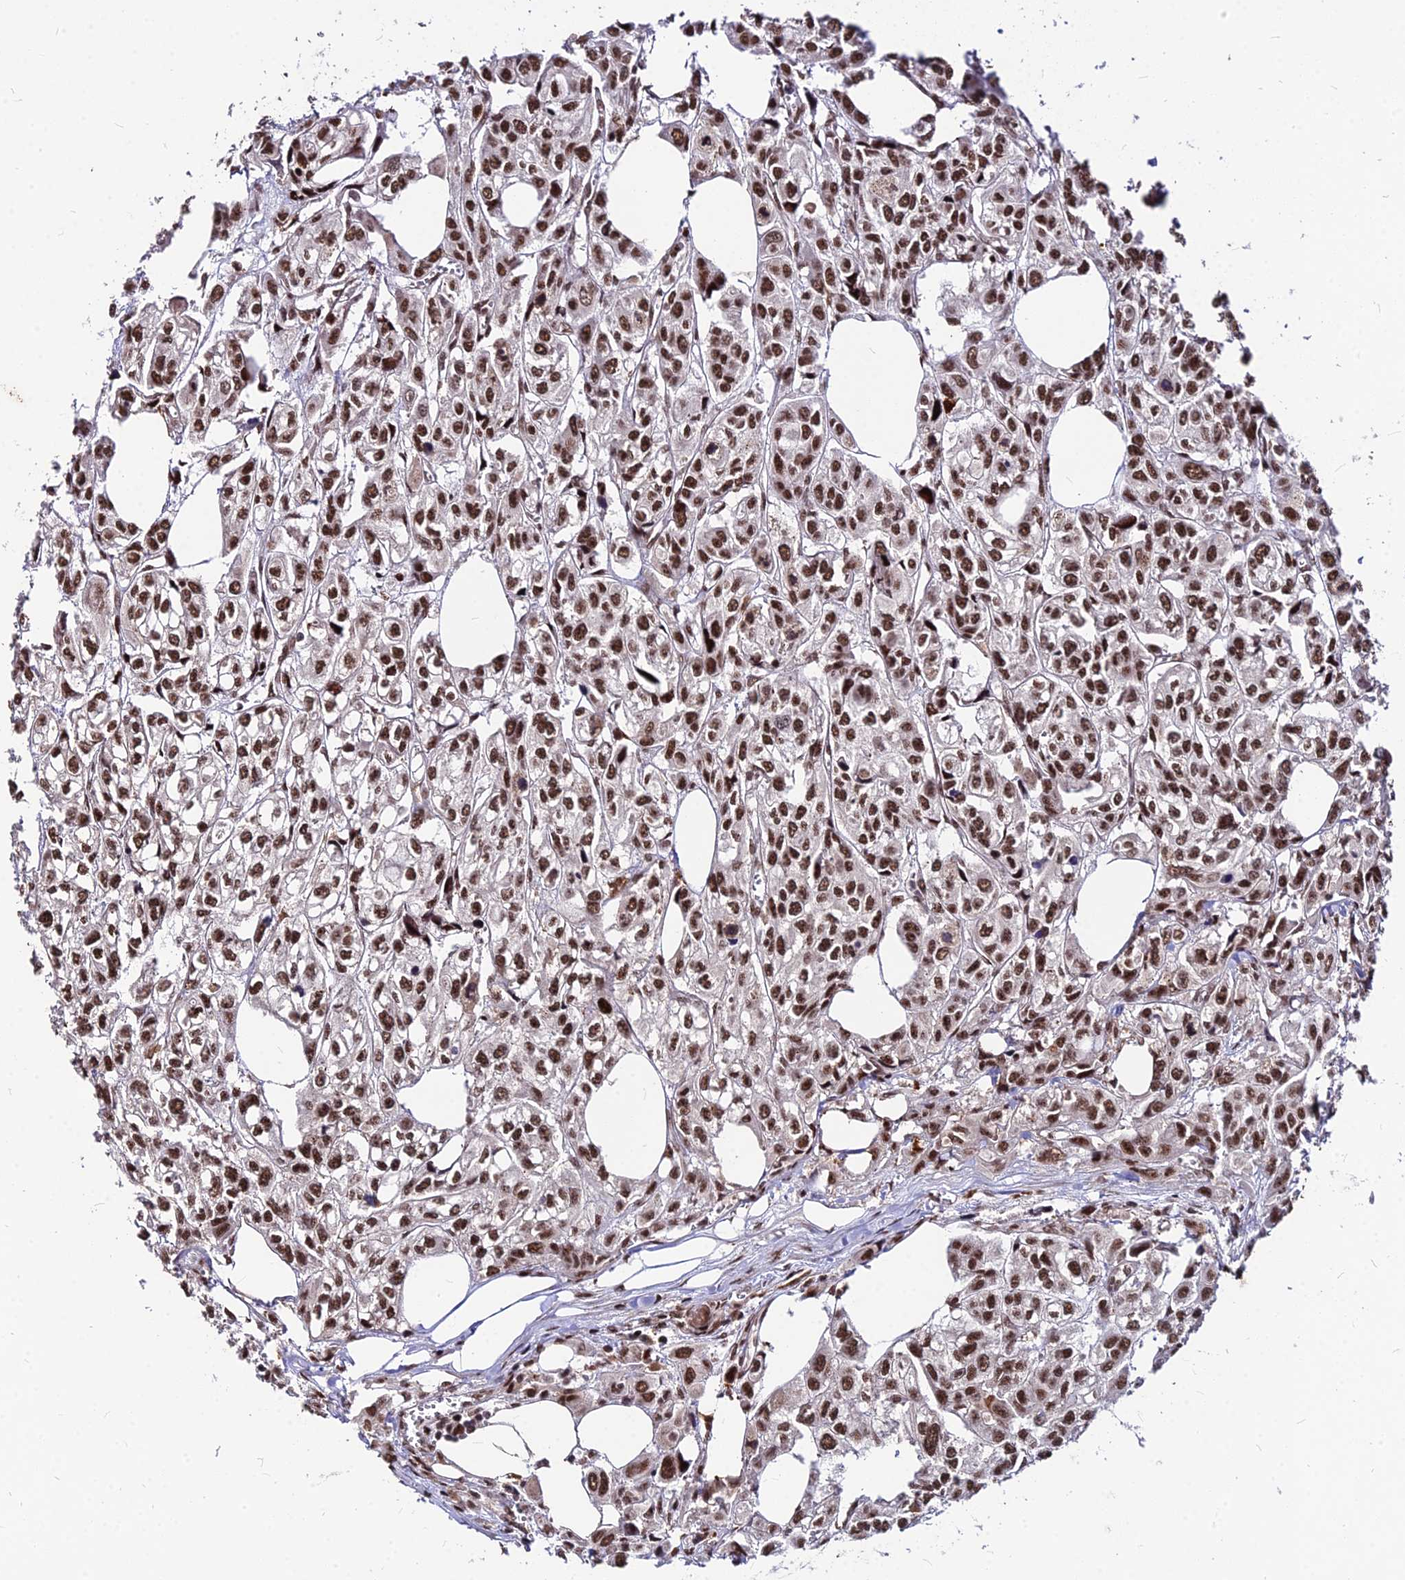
{"staining": {"intensity": "strong", "quantity": ">75%", "location": "nuclear"}, "tissue": "urothelial cancer", "cell_type": "Tumor cells", "image_type": "cancer", "snomed": [{"axis": "morphology", "description": "Urothelial carcinoma, High grade"}, {"axis": "topography", "description": "Urinary bladder"}], "caption": "Human urothelial cancer stained for a protein (brown) exhibits strong nuclear positive positivity in about >75% of tumor cells.", "gene": "ZBED4", "patient": {"sex": "male", "age": 67}}